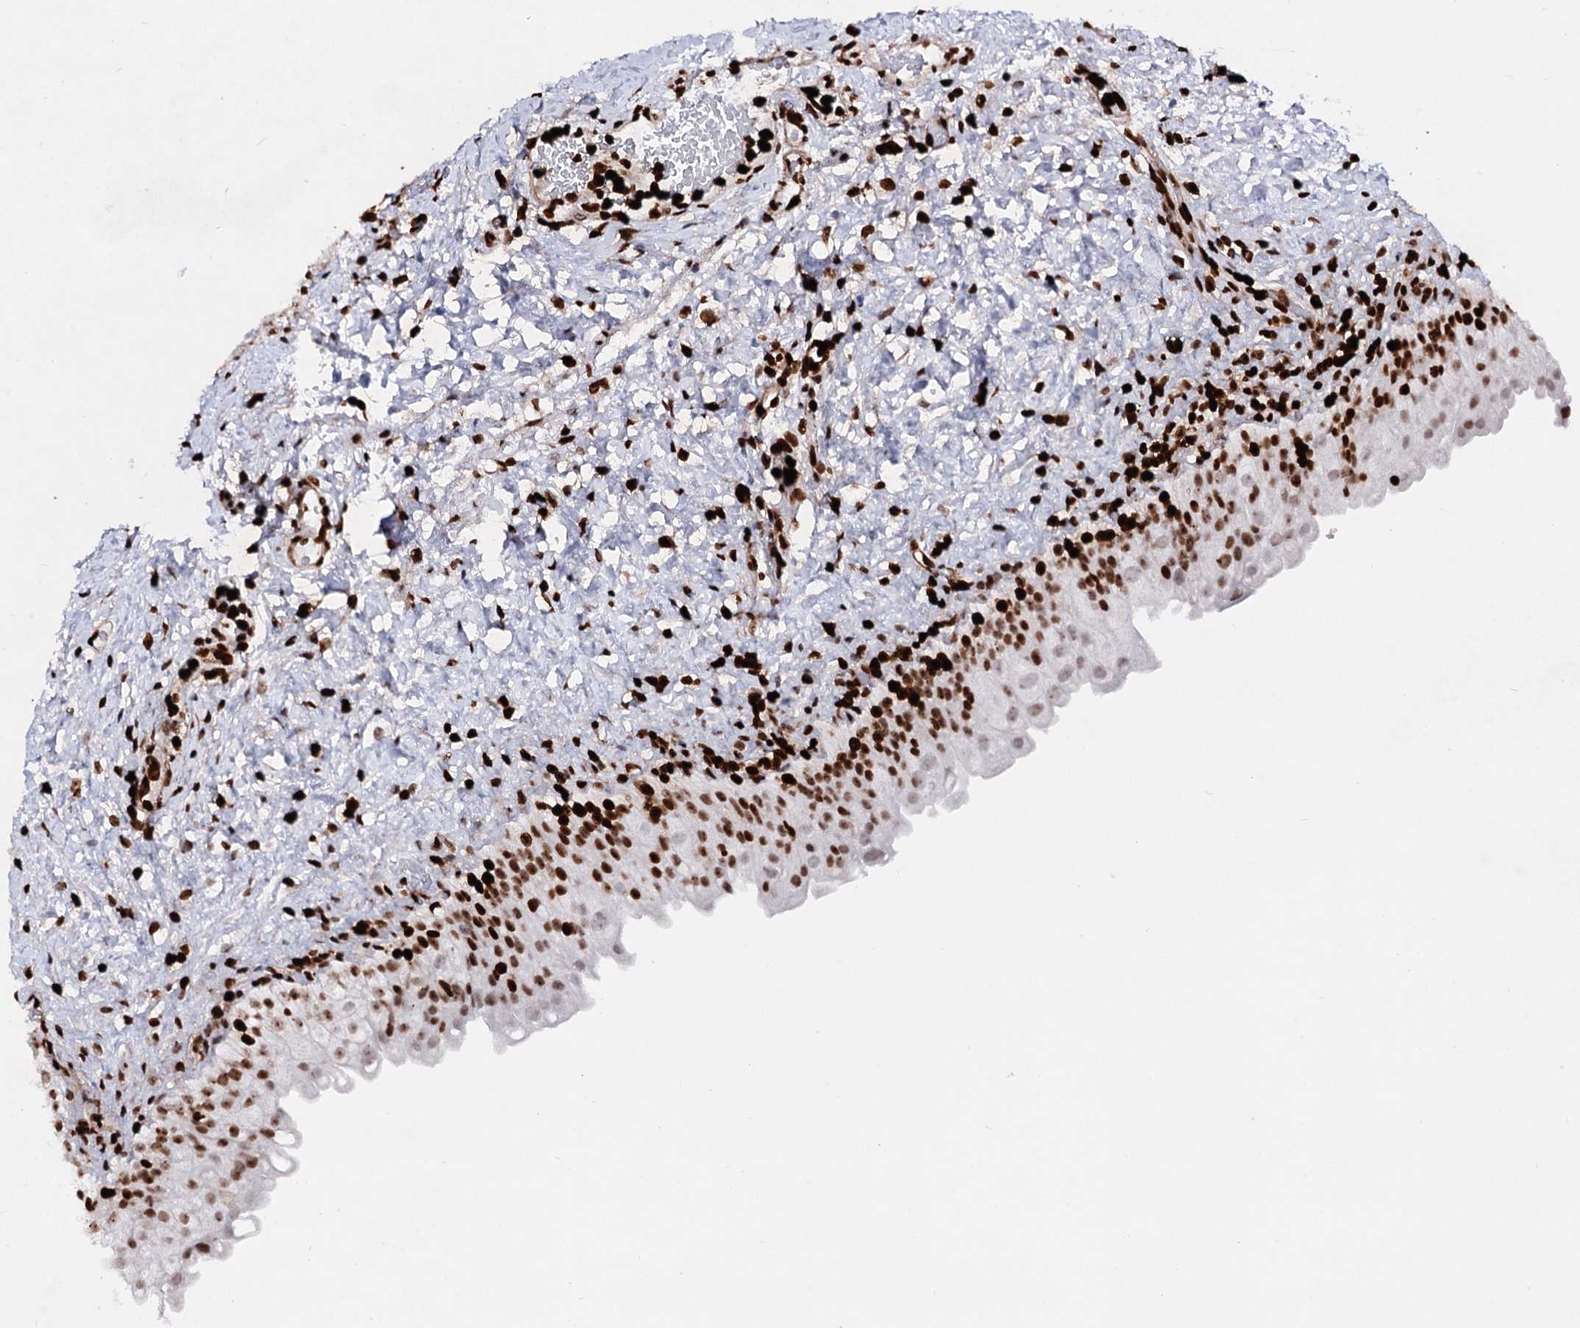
{"staining": {"intensity": "strong", "quantity": ">75%", "location": "nuclear"}, "tissue": "urinary bladder", "cell_type": "Urothelial cells", "image_type": "normal", "snomed": [{"axis": "morphology", "description": "Normal tissue, NOS"}, {"axis": "topography", "description": "Urinary bladder"}], "caption": "An image of human urinary bladder stained for a protein shows strong nuclear brown staining in urothelial cells. (DAB (3,3'-diaminobenzidine) IHC, brown staining for protein, blue staining for nuclei).", "gene": "HMGB2", "patient": {"sex": "female", "age": 27}}